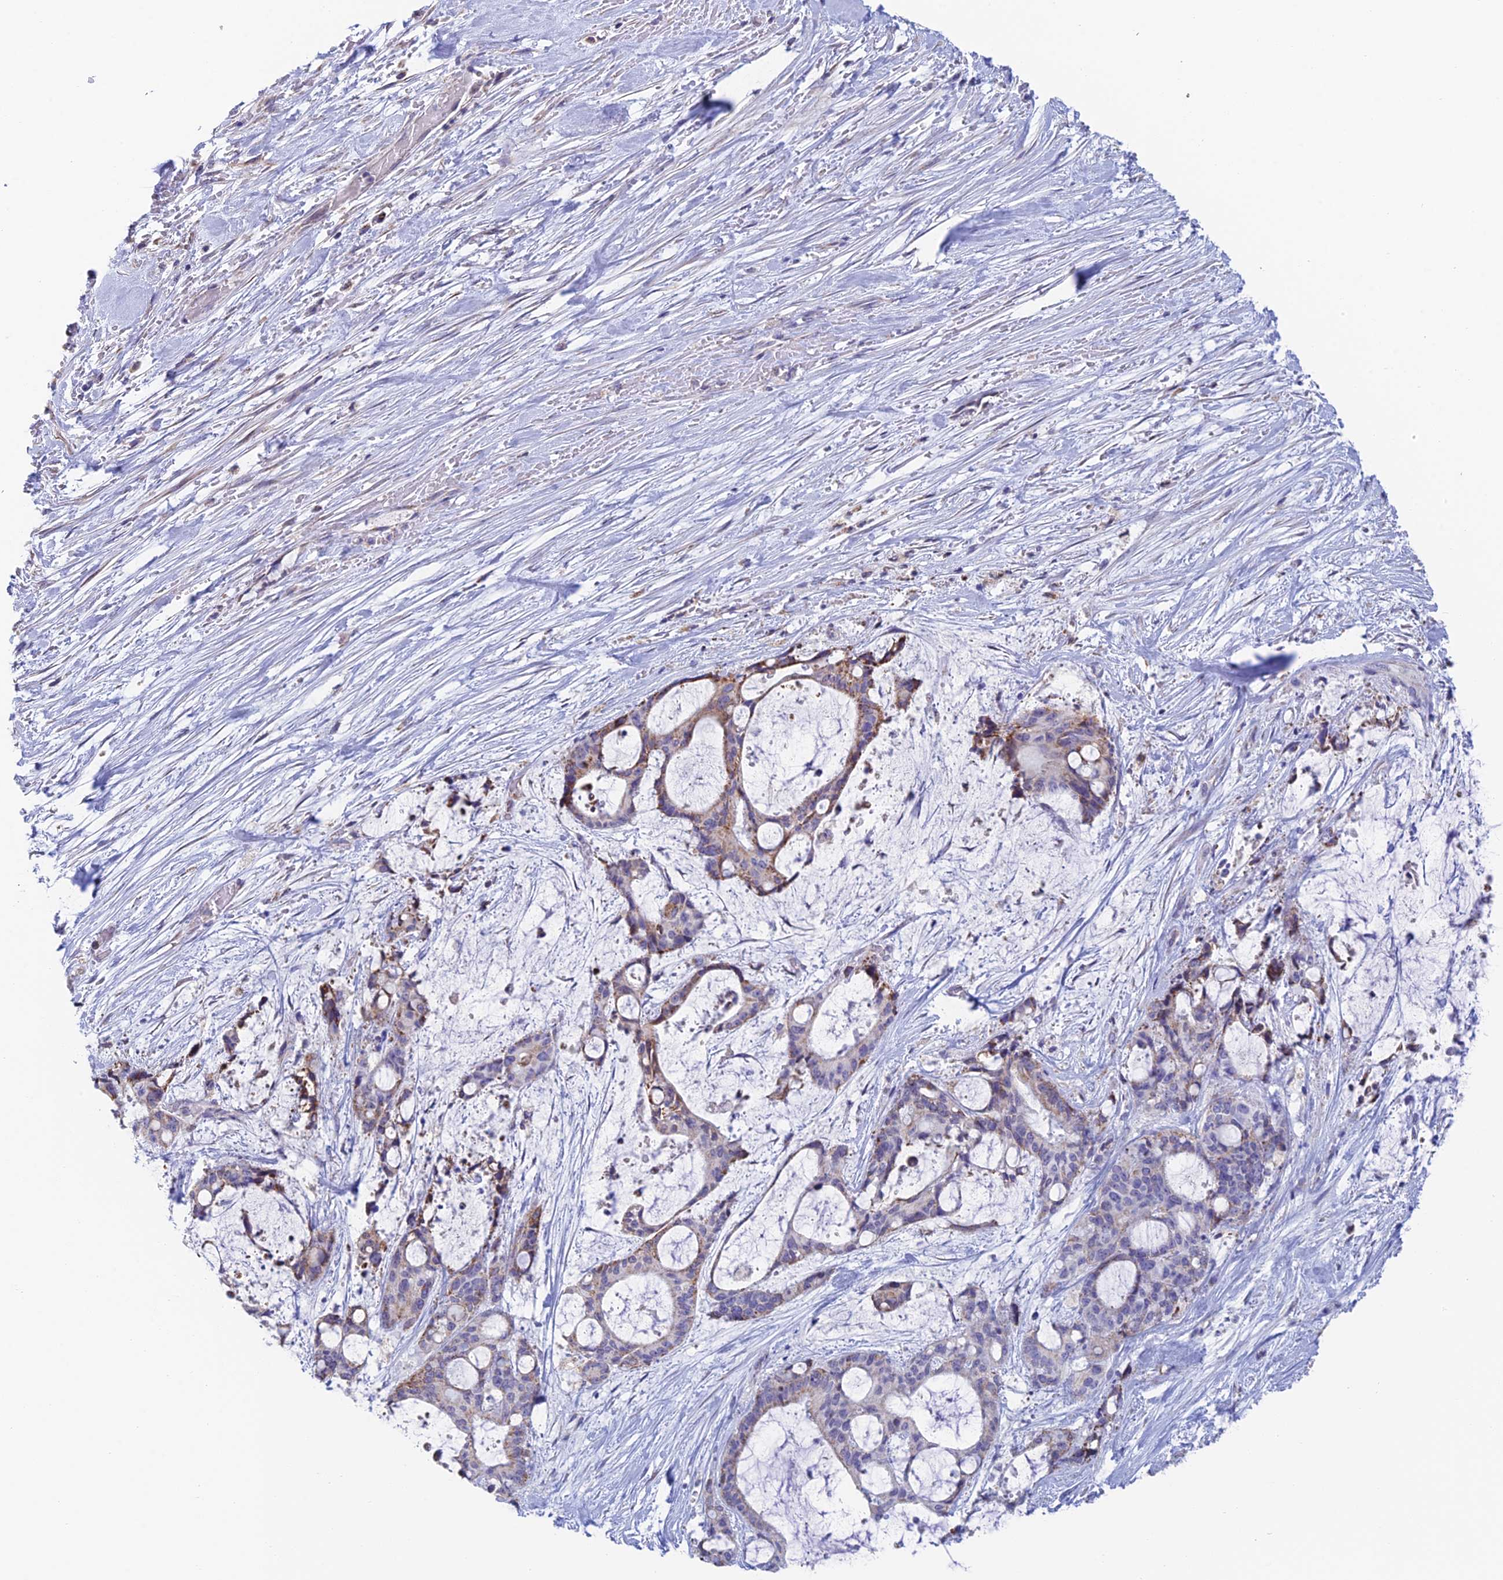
{"staining": {"intensity": "moderate", "quantity": "<25%", "location": "cytoplasmic/membranous"}, "tissue": "liver cancer", "cell_type": "Tumor cells", "image_type": "cancer", "snomed": [{"axis": "morphology", "description": "Normal tissue, NOS"}, {"axis": "morphology", "description": "Cholangiocarcinoma"}, {"axis": "topography", "description": "Liver"}, {"axis": "topography", "description": "Peripheral nerve tissue"}], "caption": "Immunohistochemistry (IHC) histopathology image of human liver cancer stained for a protein (brown), which shows low levels of moderate cytoplasmic/membranous staining in approximately <25% of tumor cells.", "gene": "REXO5", "patient": {"sex": "female", "age": 73}}